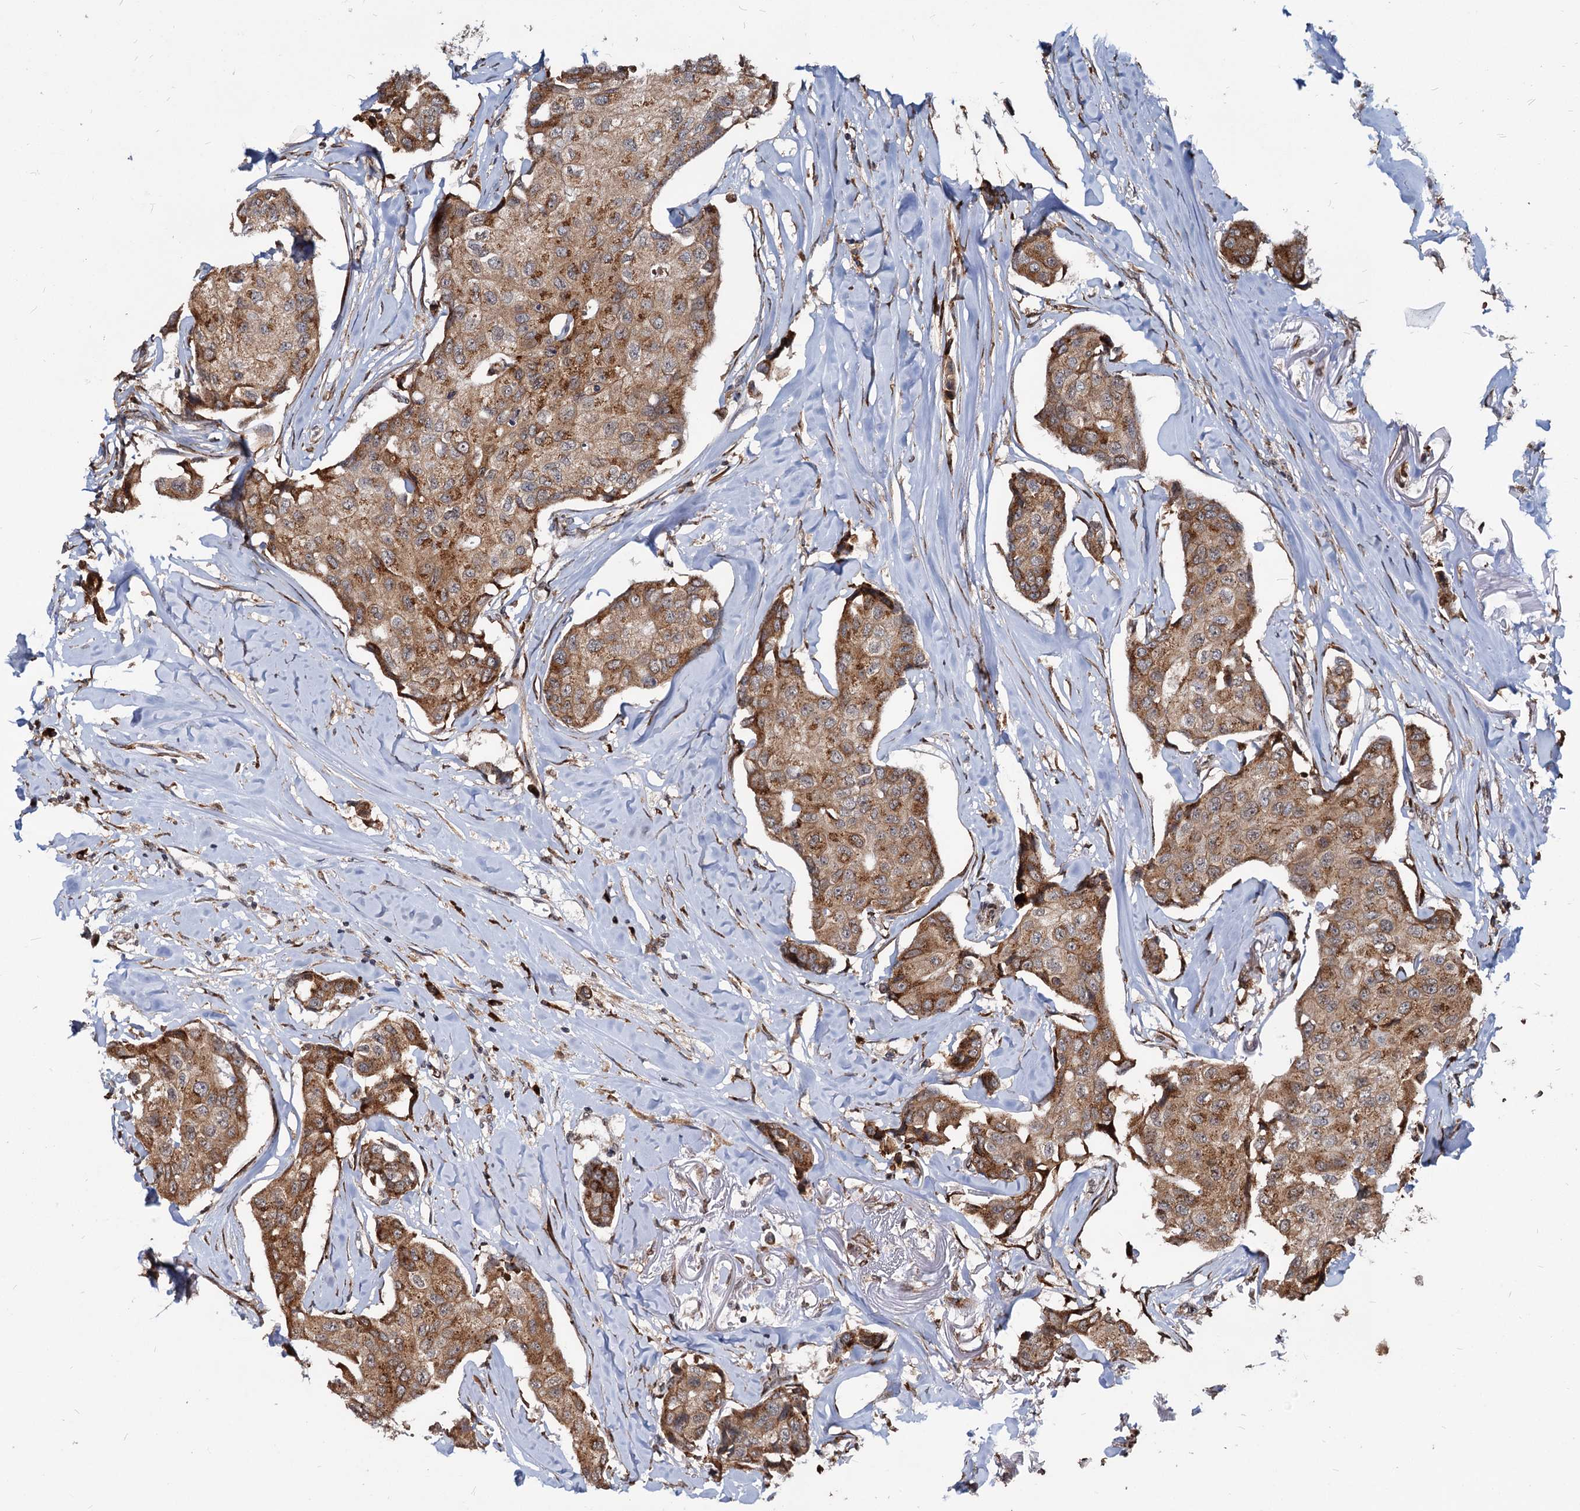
{"staining": {"intensity": "moderate", "quantity": ">75%", "location": "cytoplasmic/membranous"}, "tissue": "breast cancer", "cell_type": "Tumor cells", "image_type": "cancer", "snomed": [{"axis": "morphology", "description": "Duct carcinoma"}, {"axis": "topography", "description": "Breast"}], "caption": "Invasive ductal carcinoma (breast) stained for a protein exhibits moderate cytoplasmic/membranous positivity in tumor cells.", "gene": "SAAL1", "patient": {"sex": "female", "age": 80}}